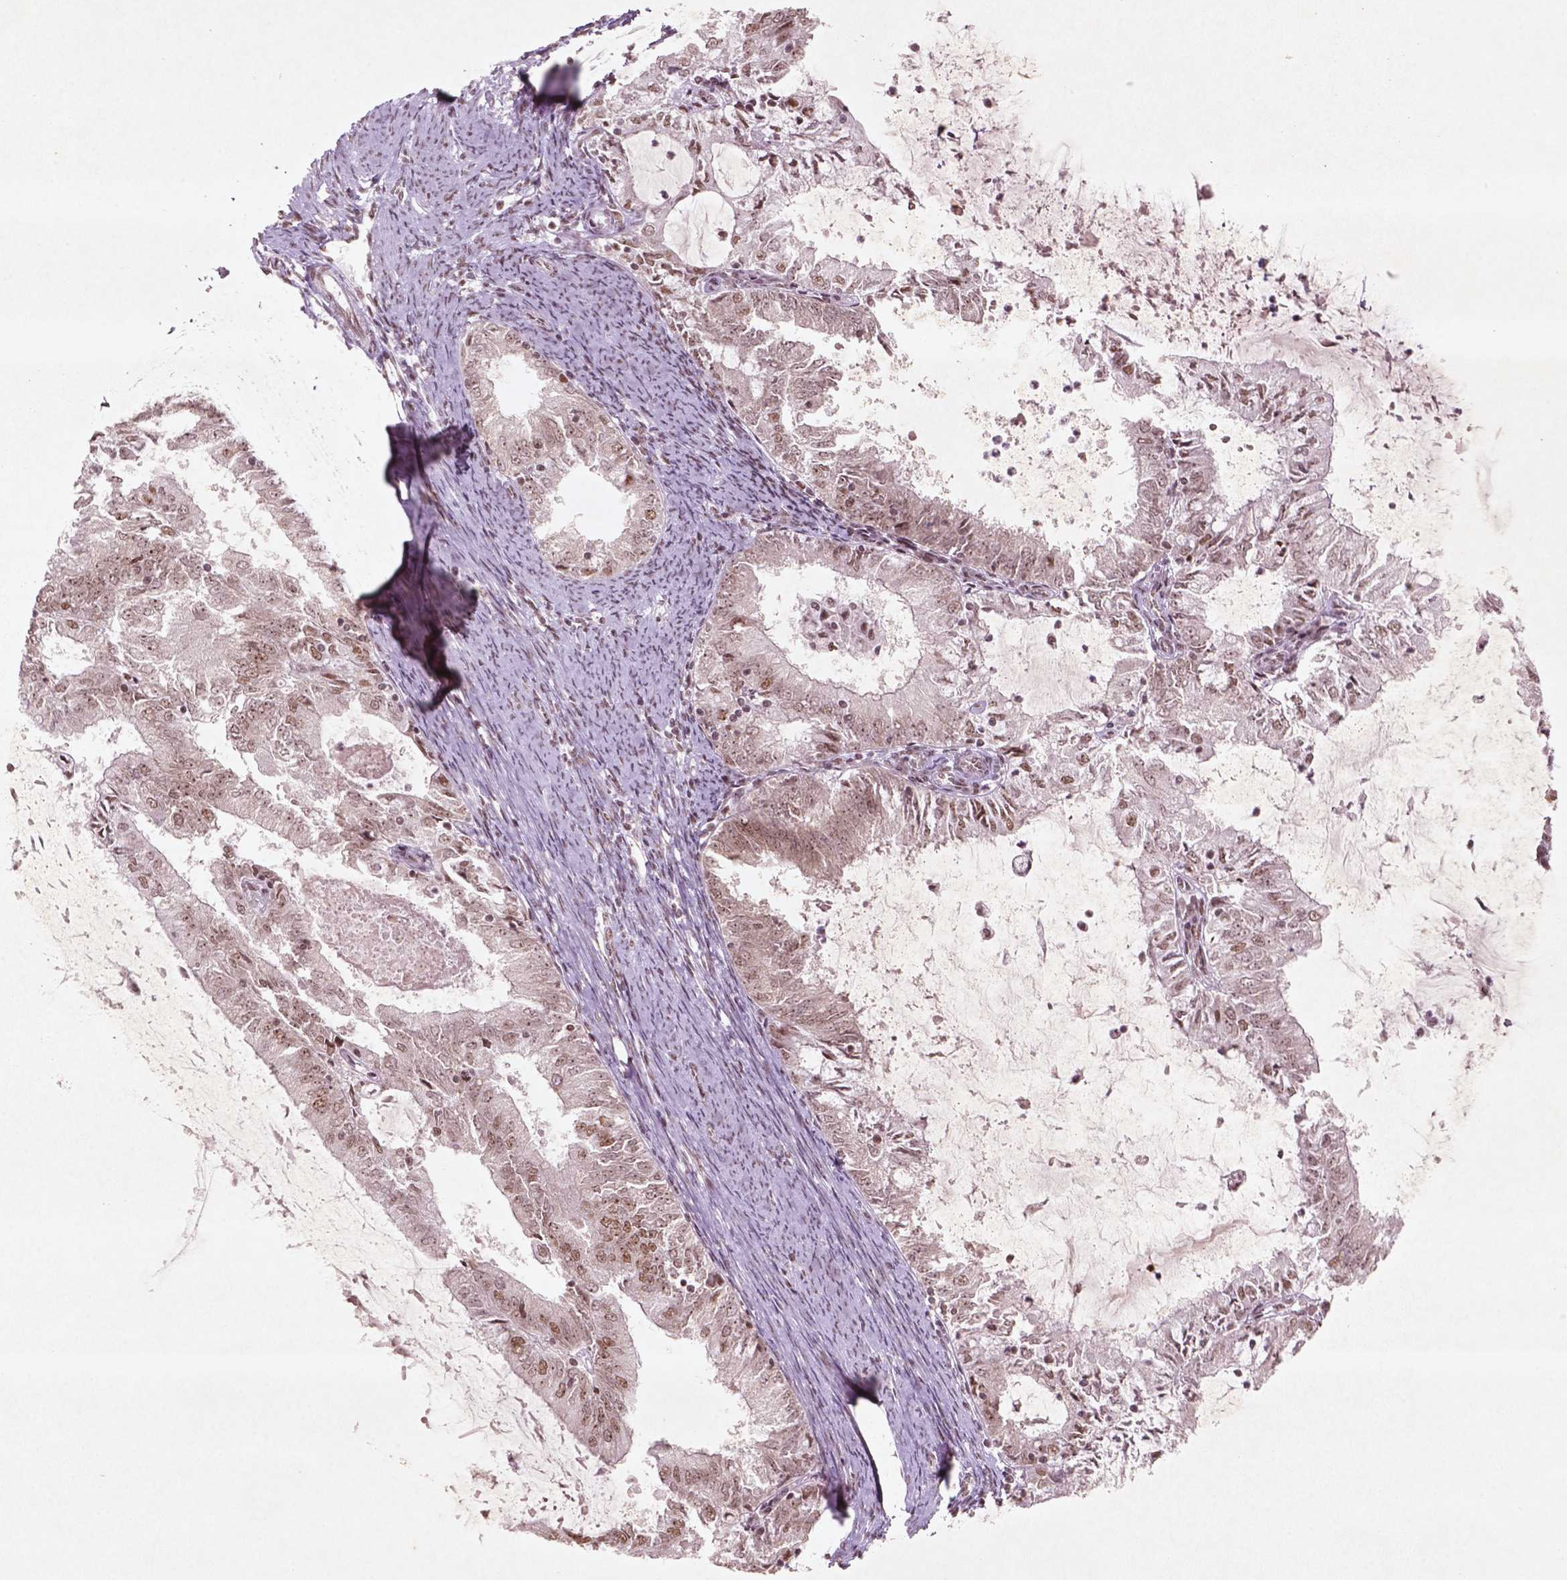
{"staining": {"intensity": "moderate", "quantity": ">75%", "location": "nuclear"}, "tissue": "endometrial cancer", "cell_type": "Tumor cells", "image_type": "cancer", "snomed": [{"axis": "morphology", "description": "Adenocarcinoma, NOS"}, {"axis": "topography", "description": "Endometrium"}], "caption": "About >75% of tumor cells in endometrial cancer (adenocarcinoma) display moderate nuclear protein staining as visualized by brown immunohistochemical staining.", "gene": "HMG20B", "patient": {"sex": "female", "age": 57}}